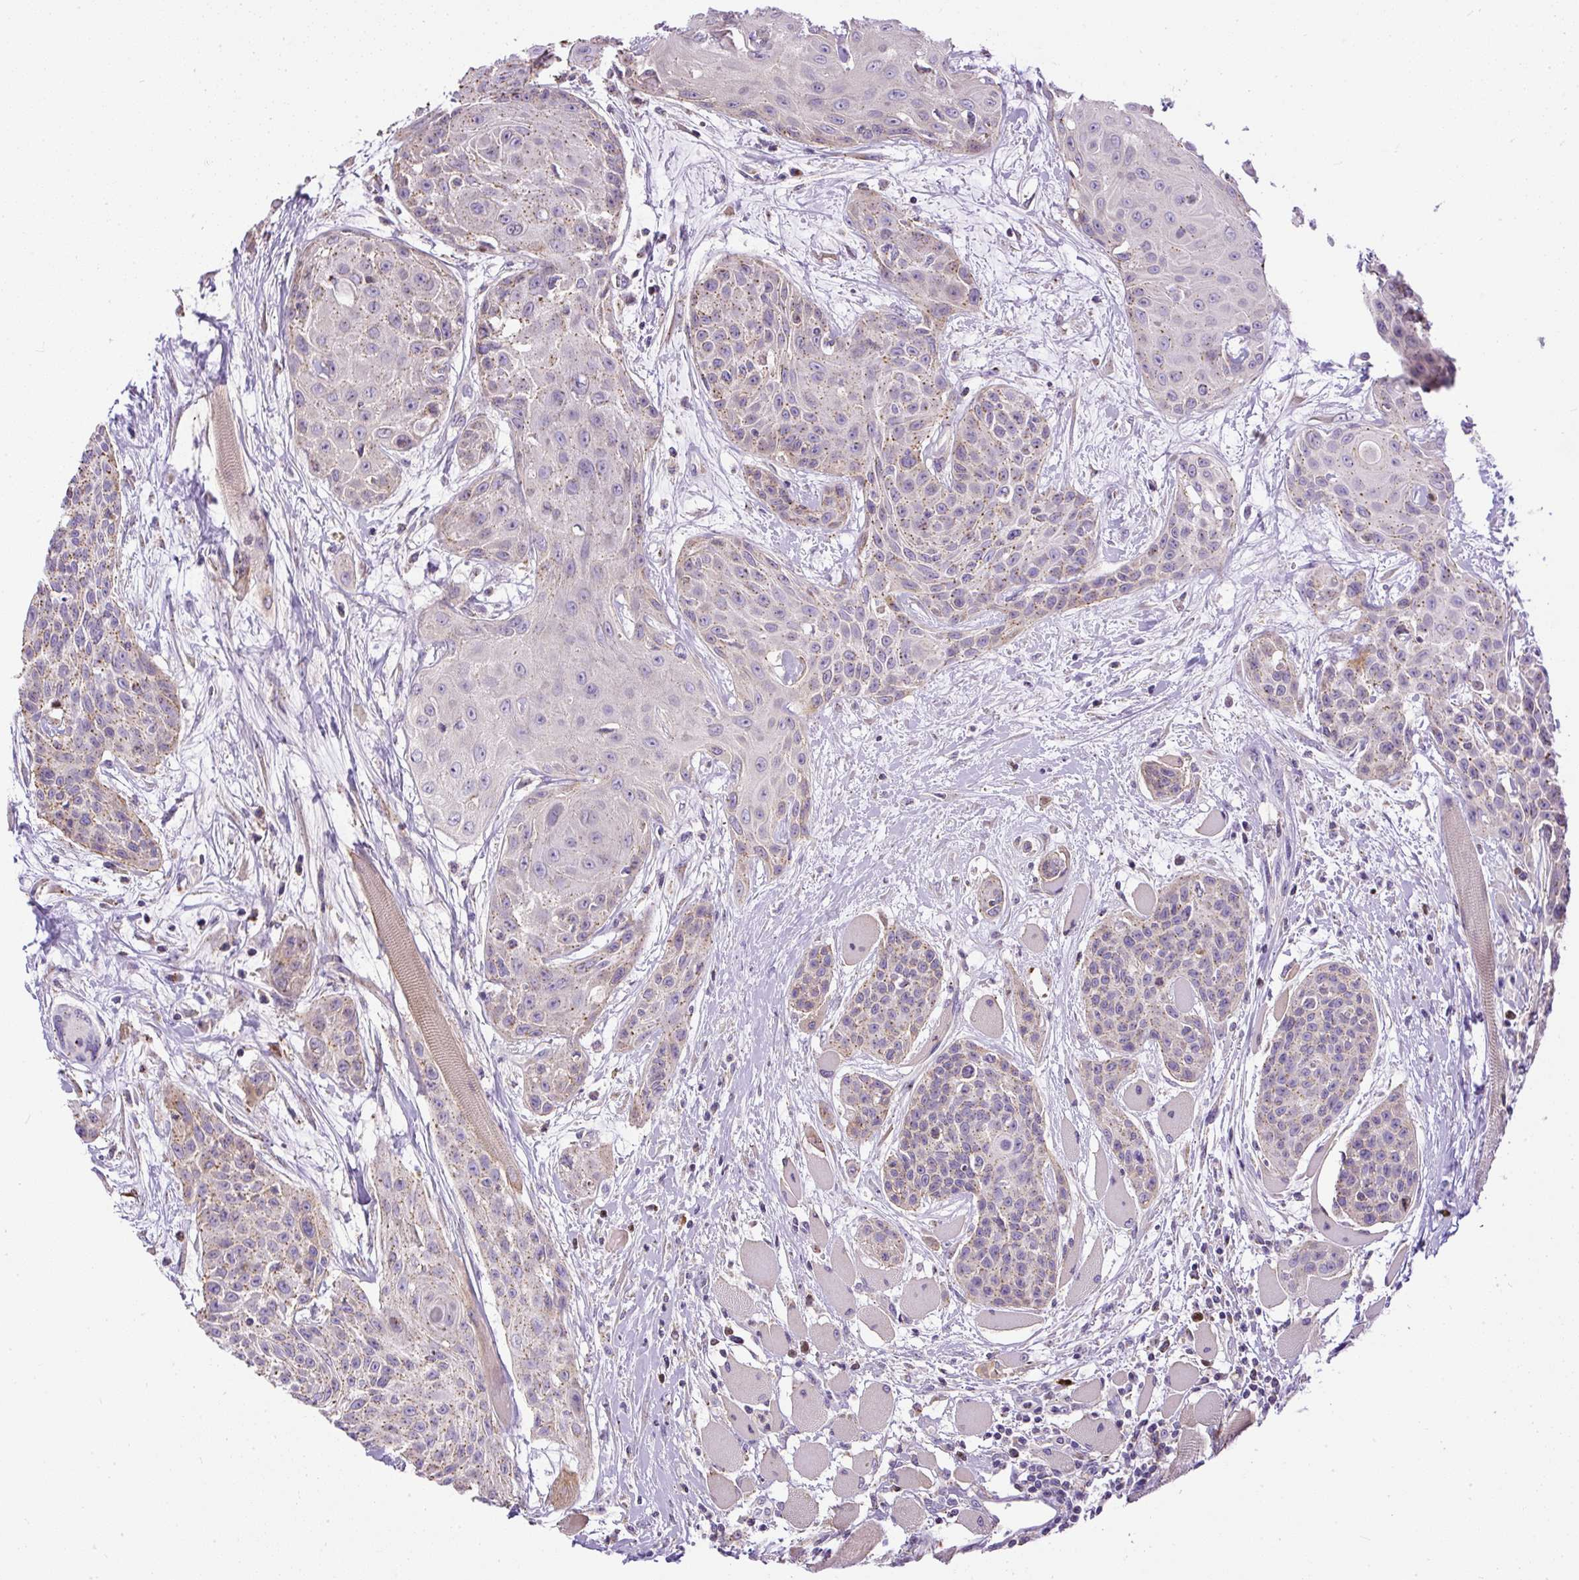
{"staining": {"intensity": "weak", "quantity": "<25%", "location": "cytoplasmic/membranous"}, "tissue": "head and neck cancer", "cell_type": "Tumor cells", "image_type": "cancer", "snomed": [{"axis": "morphology", "description": "Squamous cell carcinoma, NOS"}, {"axis": "topography", "description": "Head-Neck"}], "caption": "Immunohistochemical staining of squamous cell carcinoma (head and neck) displays no significant positivity in tumor cells. (DAB (3,3'-diaminobenzidine) immunohistochemistry (IHC), high magnification).", "gene": "CFAP47", "patient": {"sex": "female", "age": 73}}